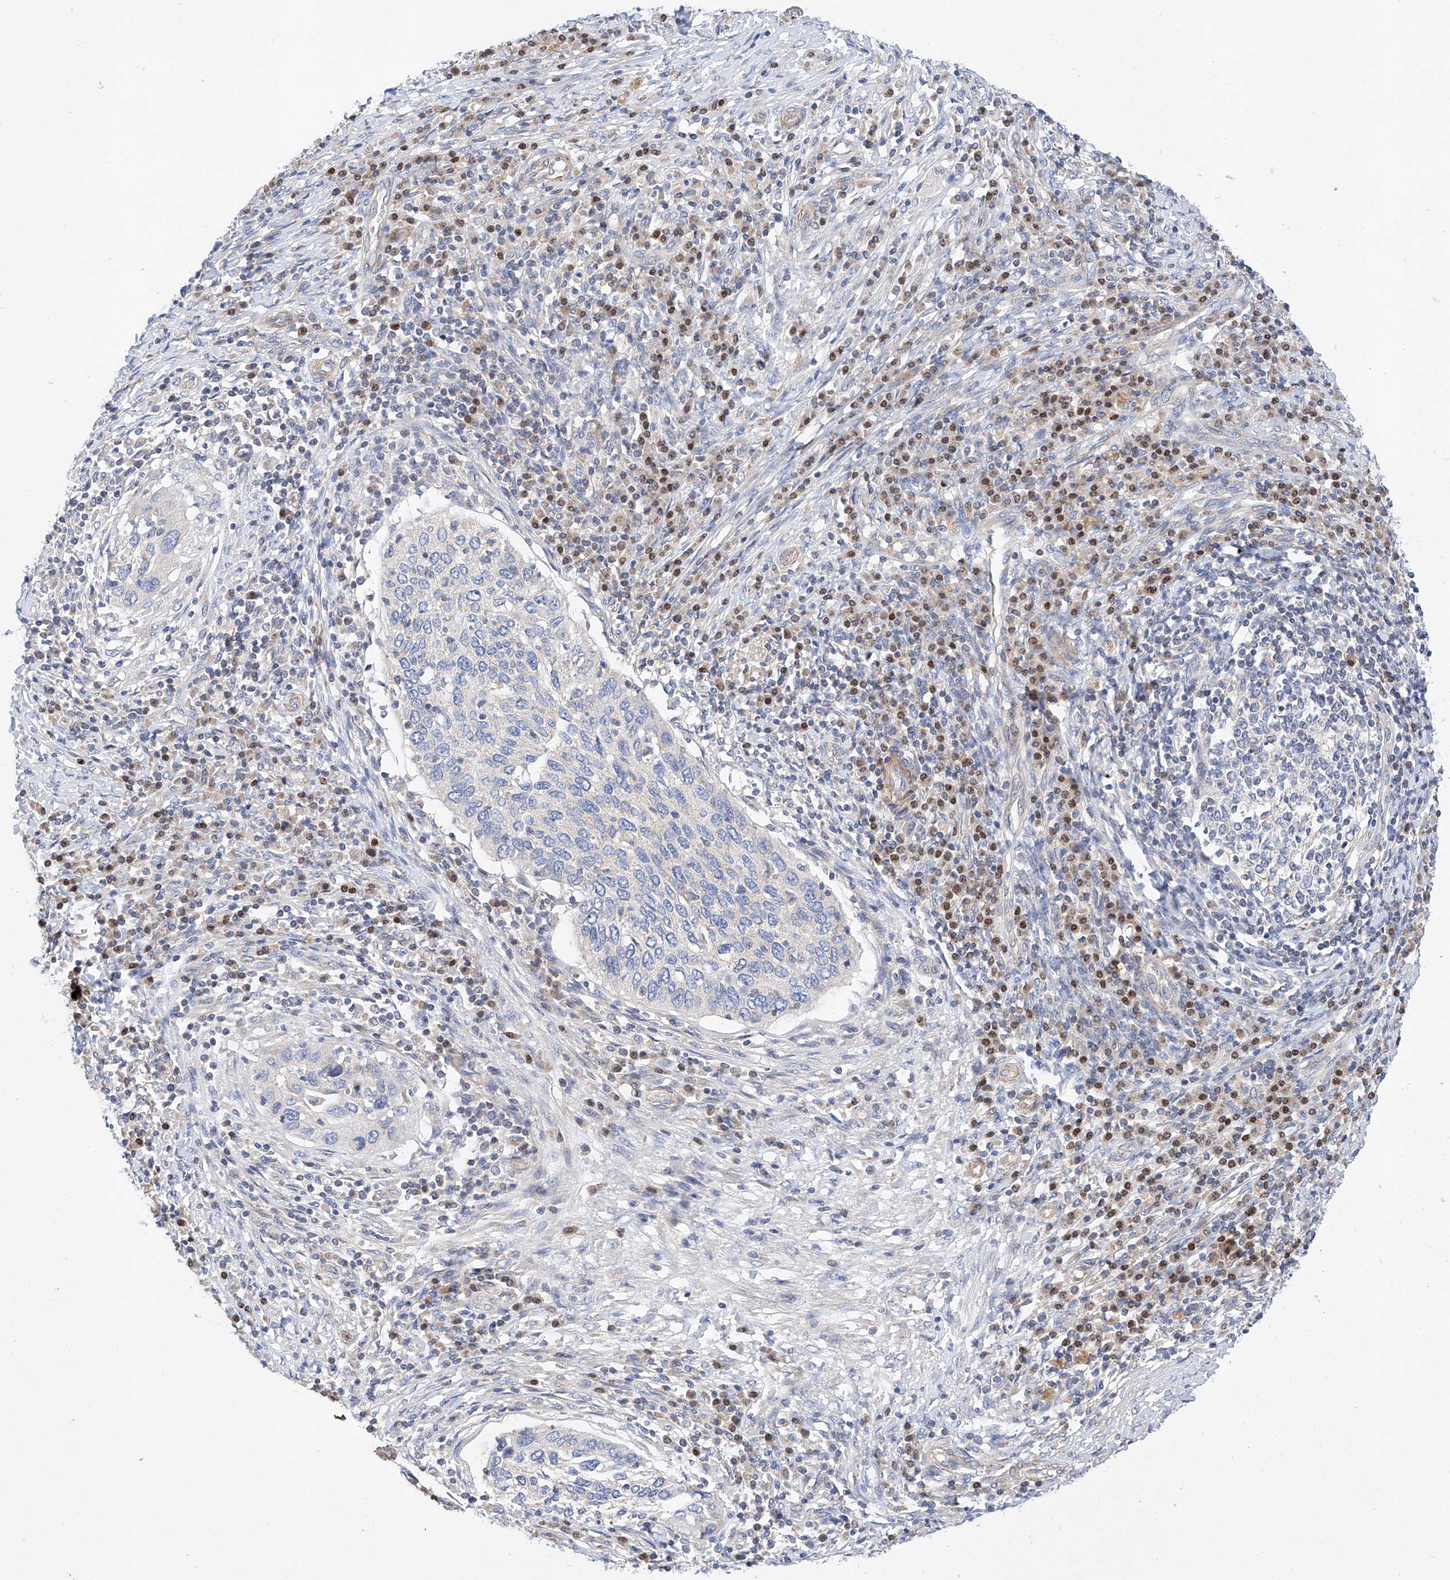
{"staining": {"intensity": "negative", "quantity": "none", "location": "none"}, "tissue": "cervical cancer", "cell_type": "Tumor cells", "image_type": "cancer", "snomed": [{"axis": "morphology", "description": "Squamous cell carcinoma, NOS"}, {"axis": "topography", "description": "Cervix"}], "caption": "A high-resolution image shows IHC staining of cervical cancer (squamous cell carcinoma), which reveals no significant expression in tumor cells.", "gene": "C6orf118", "patient": {"sex": "female", "age": 38}}